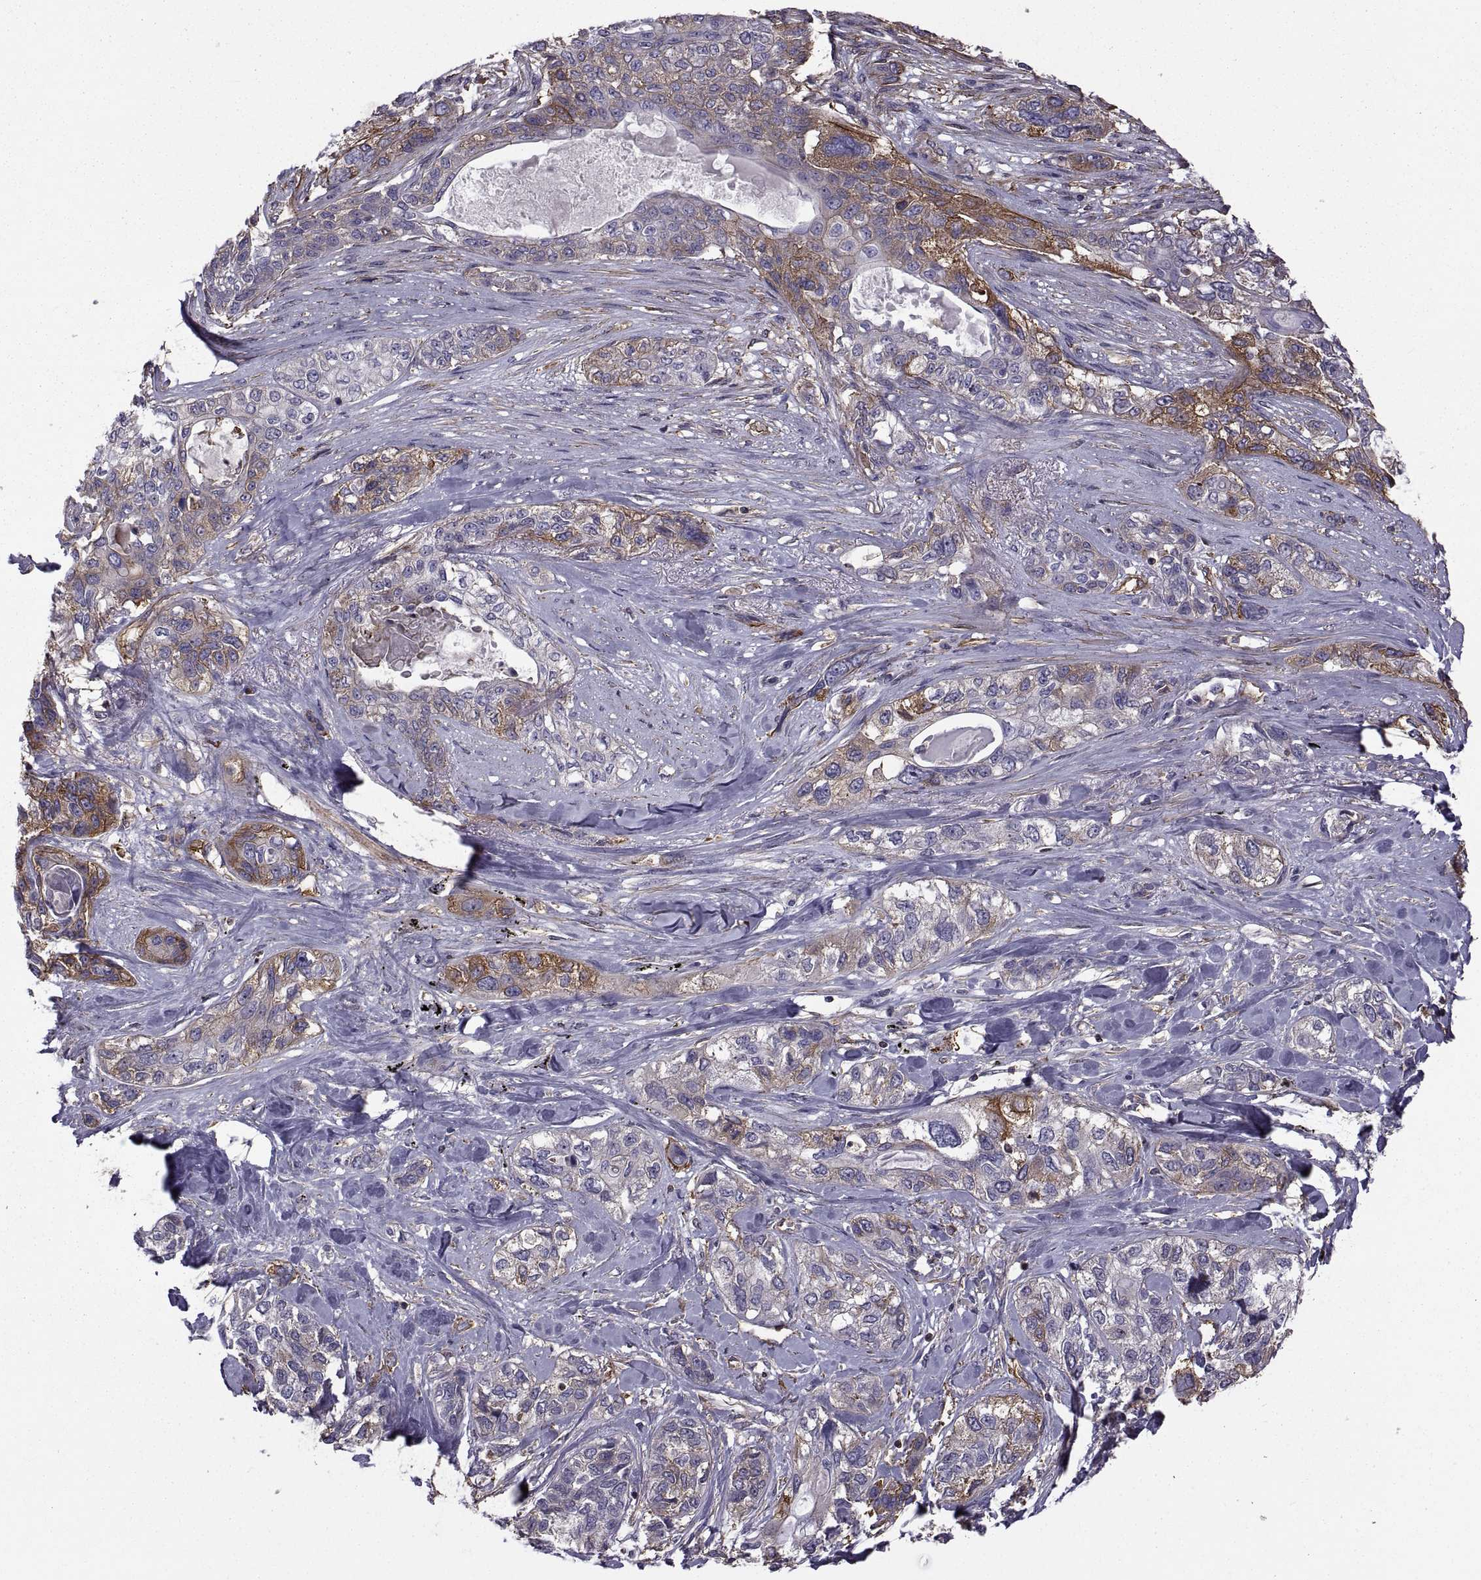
{"staining": {"intensity": "strong", "quantity": "<25%", "location": "cytoplasmic/membranous"}, "tissue": "lung cancer", "cell_type": "Tumor cells", "image_type": "cancer", "snomed": [{"axis": "morphology", "description": "Squamous cell carcinoma, NOS"}, {"axis": "topography", "description": "Lung"}], "caption": "High-magnification brightfield microscopy of squamous cell carcinoma (lung) stained with DAB (3,3'-diaminobenzidine) (brown) and counterstained with hematoxylin (blue). tumor cells exhibit strong cytoplasmic/membranous staining is identified in approximately<25% of cells. Immunohistochemistry (ihc) stains the protein of interest in brown and the nuclei are stained blue.", "gene": "MYH9", "patient": {"sex": "female", "age": 70}}